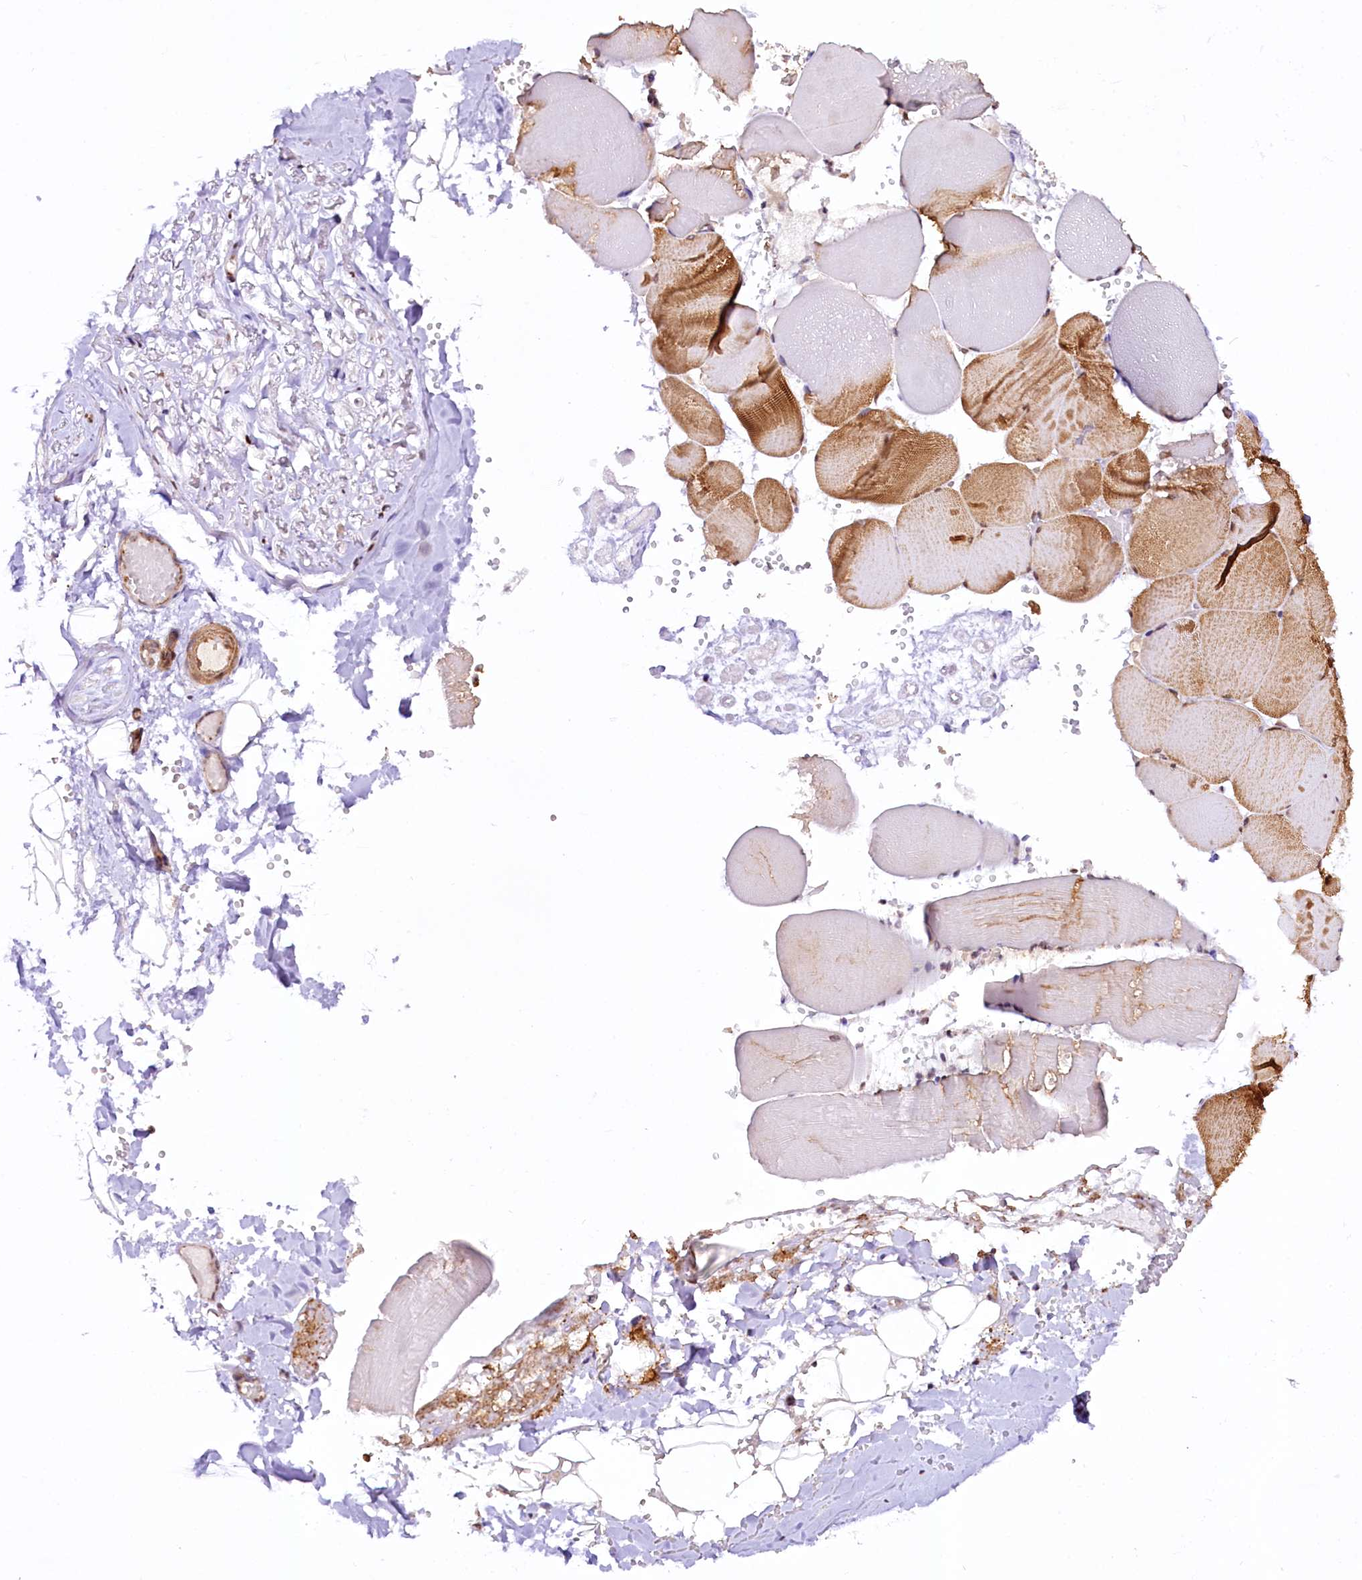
{"staining": {"intensity": "weak", "quantity": "25%-75%", "location": "nuclear"}, "tissue": "adipose tissue", "cell_type": "Adipocytes", "image_type": "normal", "snomed": [{"axis": "morphology", "description": "Normal tissue, NOS"}, {"axis": "topography", "description": "Skeletal muscle"}, {"axis": "topography", "description": "Peripheral nerve tissue"}], "caption": "Immunohistochemical staining of unremarkable human adipose tissue displays 25%-75% levels of weak nuclear protein expression in about 25%-75% of adipocytes. (IHC, brightfield microscopy, high magnification).", "gene": "ST7", "patient": {"sex": "female", "age": 55}}